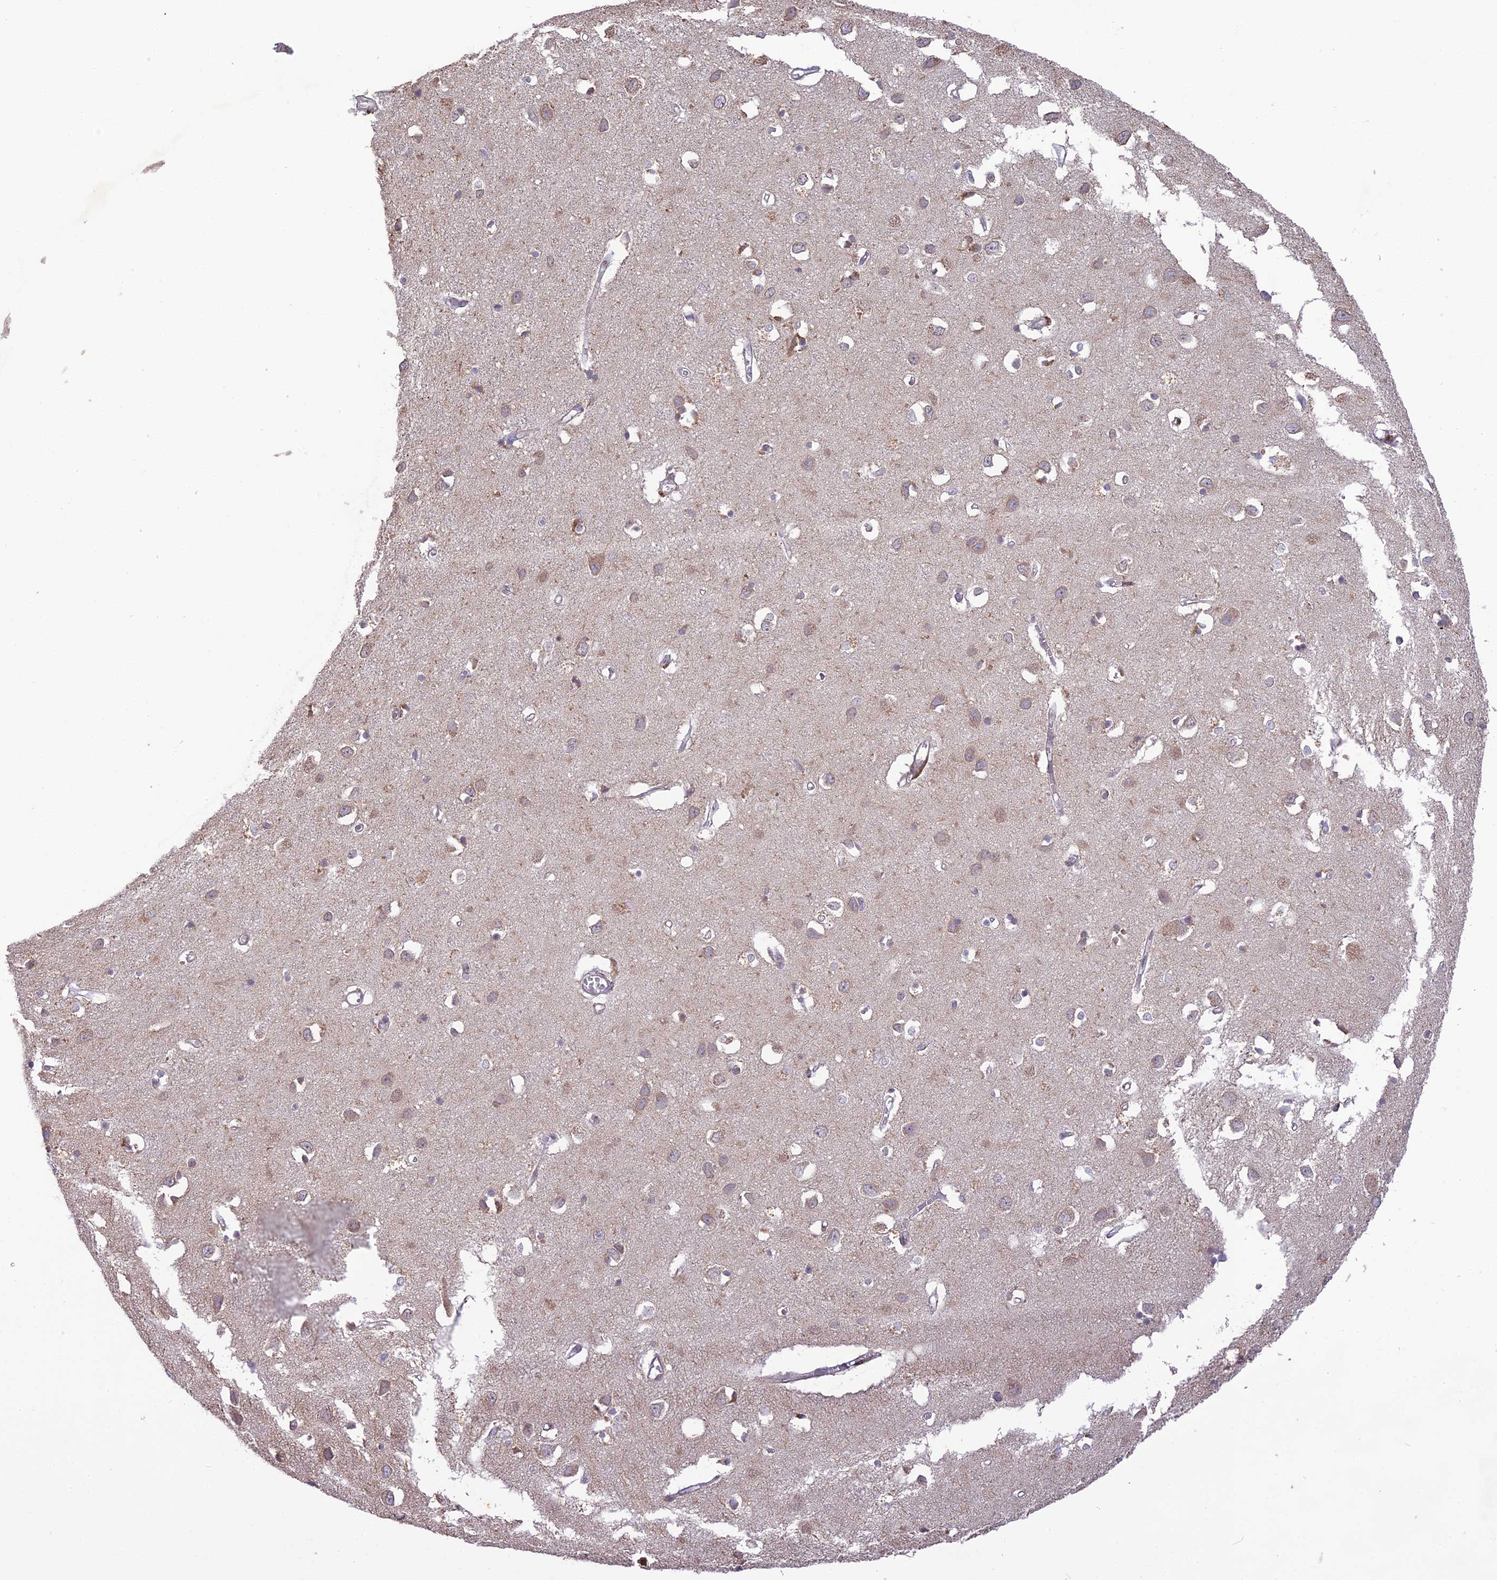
{"staining": {"intensity": "weak", "quantity": "25%-75%", "location": "cytoplasmic/membranous"}, "tissue": "cerebral cortex", "cell_type": "Endothelial cells", "image_type": "normal", "snomed": [{"axis": "morphology", "description": "Normal tissue, NOS"}, {"axis": "topography", "description": "Cerebral cortex"}], "caption": "This image displays immunohistochemistry staining of normal human cerebral cortex, with low weak cytoplasmic/membranous positivity in approximately 25%-75% of endothelial cells.", "gene": "ERG28", "patient": {"sex": "female", "age": 64}}